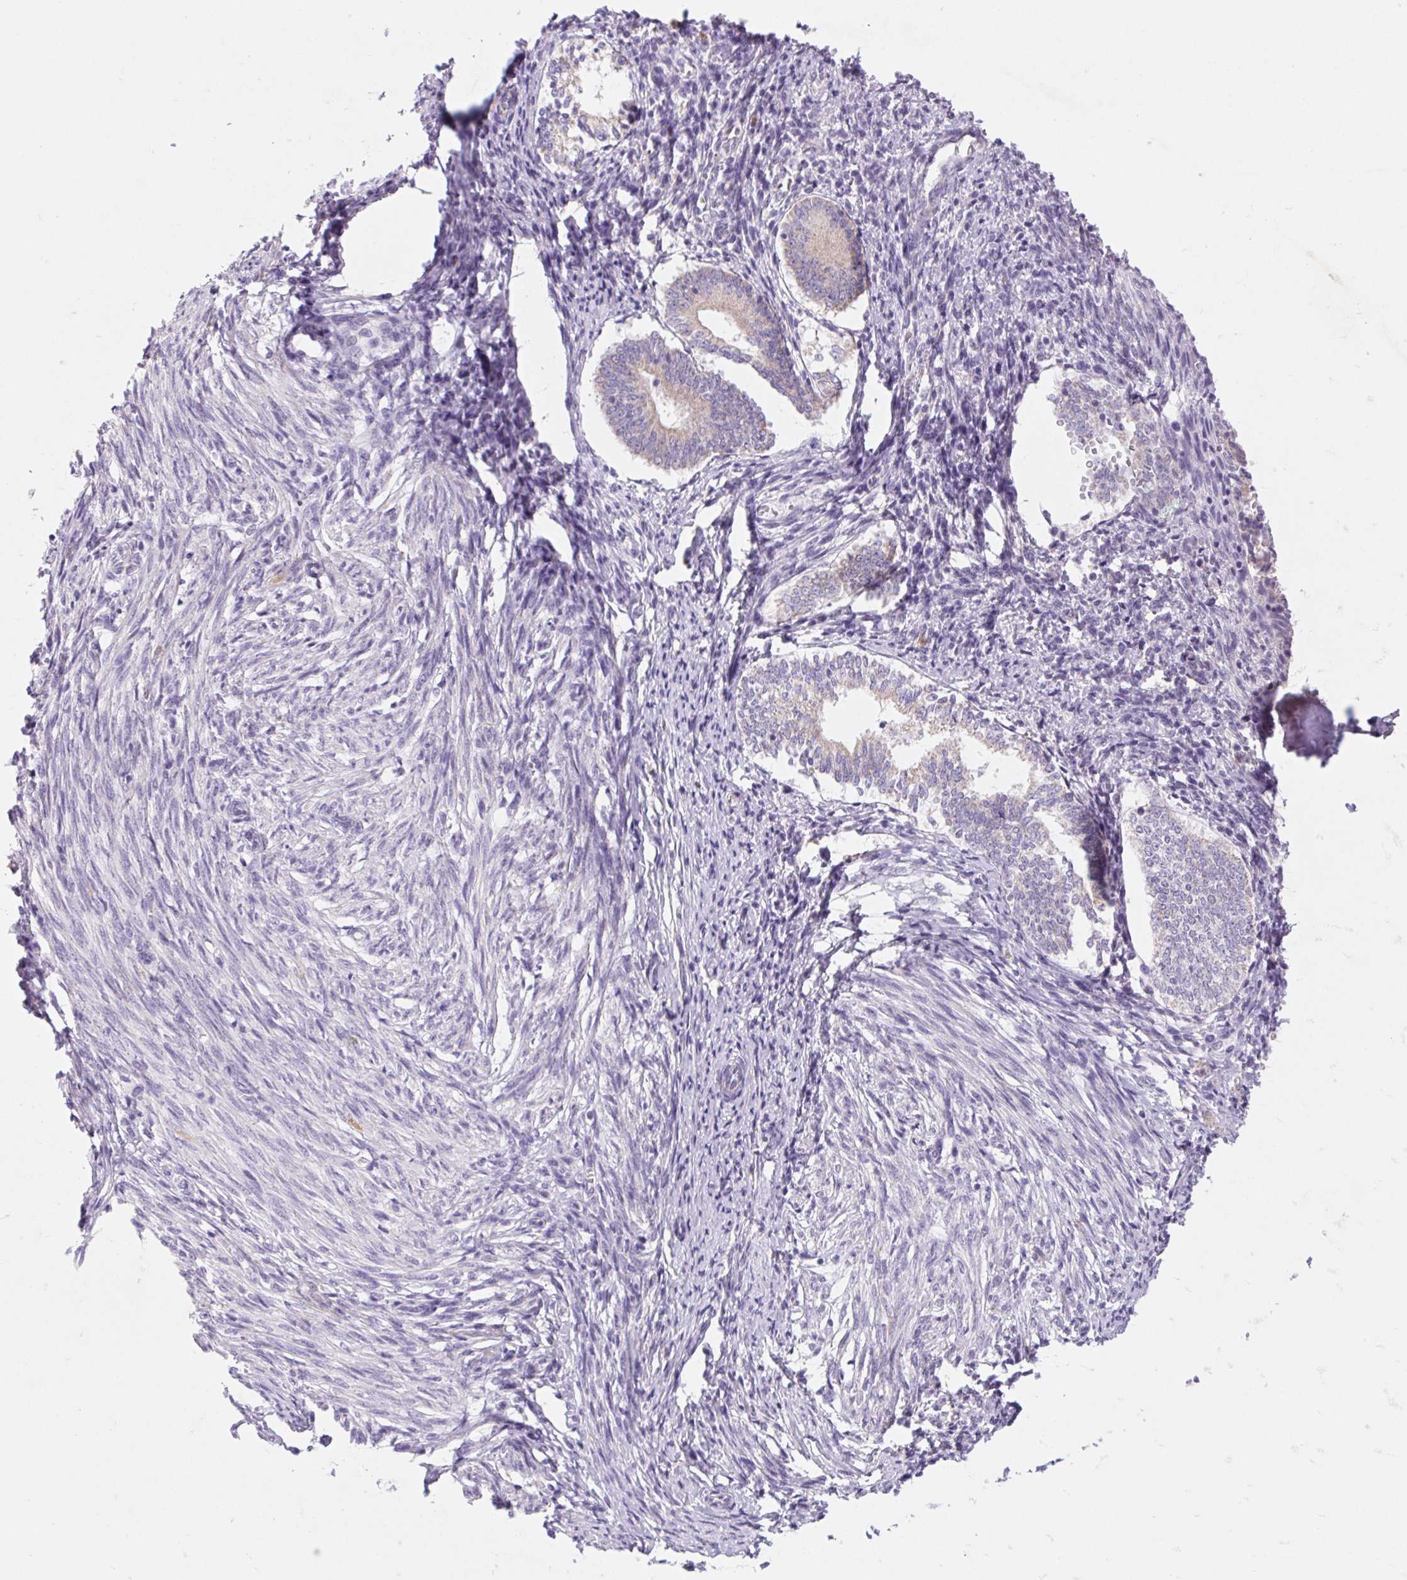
{"staining": {"intensity": "negative", "quantity": "none", "location": "none"}, "tissue": "endometrium", "cell_type": "Cells in endometrial stroma", "image_type": "normal", "snomed": [{"axis": "morphology", "description": "Normal tissue, NOS"}, {"axis": "topography", "description": "Endometrium"}], "caption": "Immunohistochemical staining of normal human endometrium displays no significant expression in cells in endometrial stroma. (Brightfield microscopy of DAB (3,3'-diaminobenzidine) IHC at high magnification).", "gene": "DPPA5", "patient": {"sex": "female", "age": 50}}